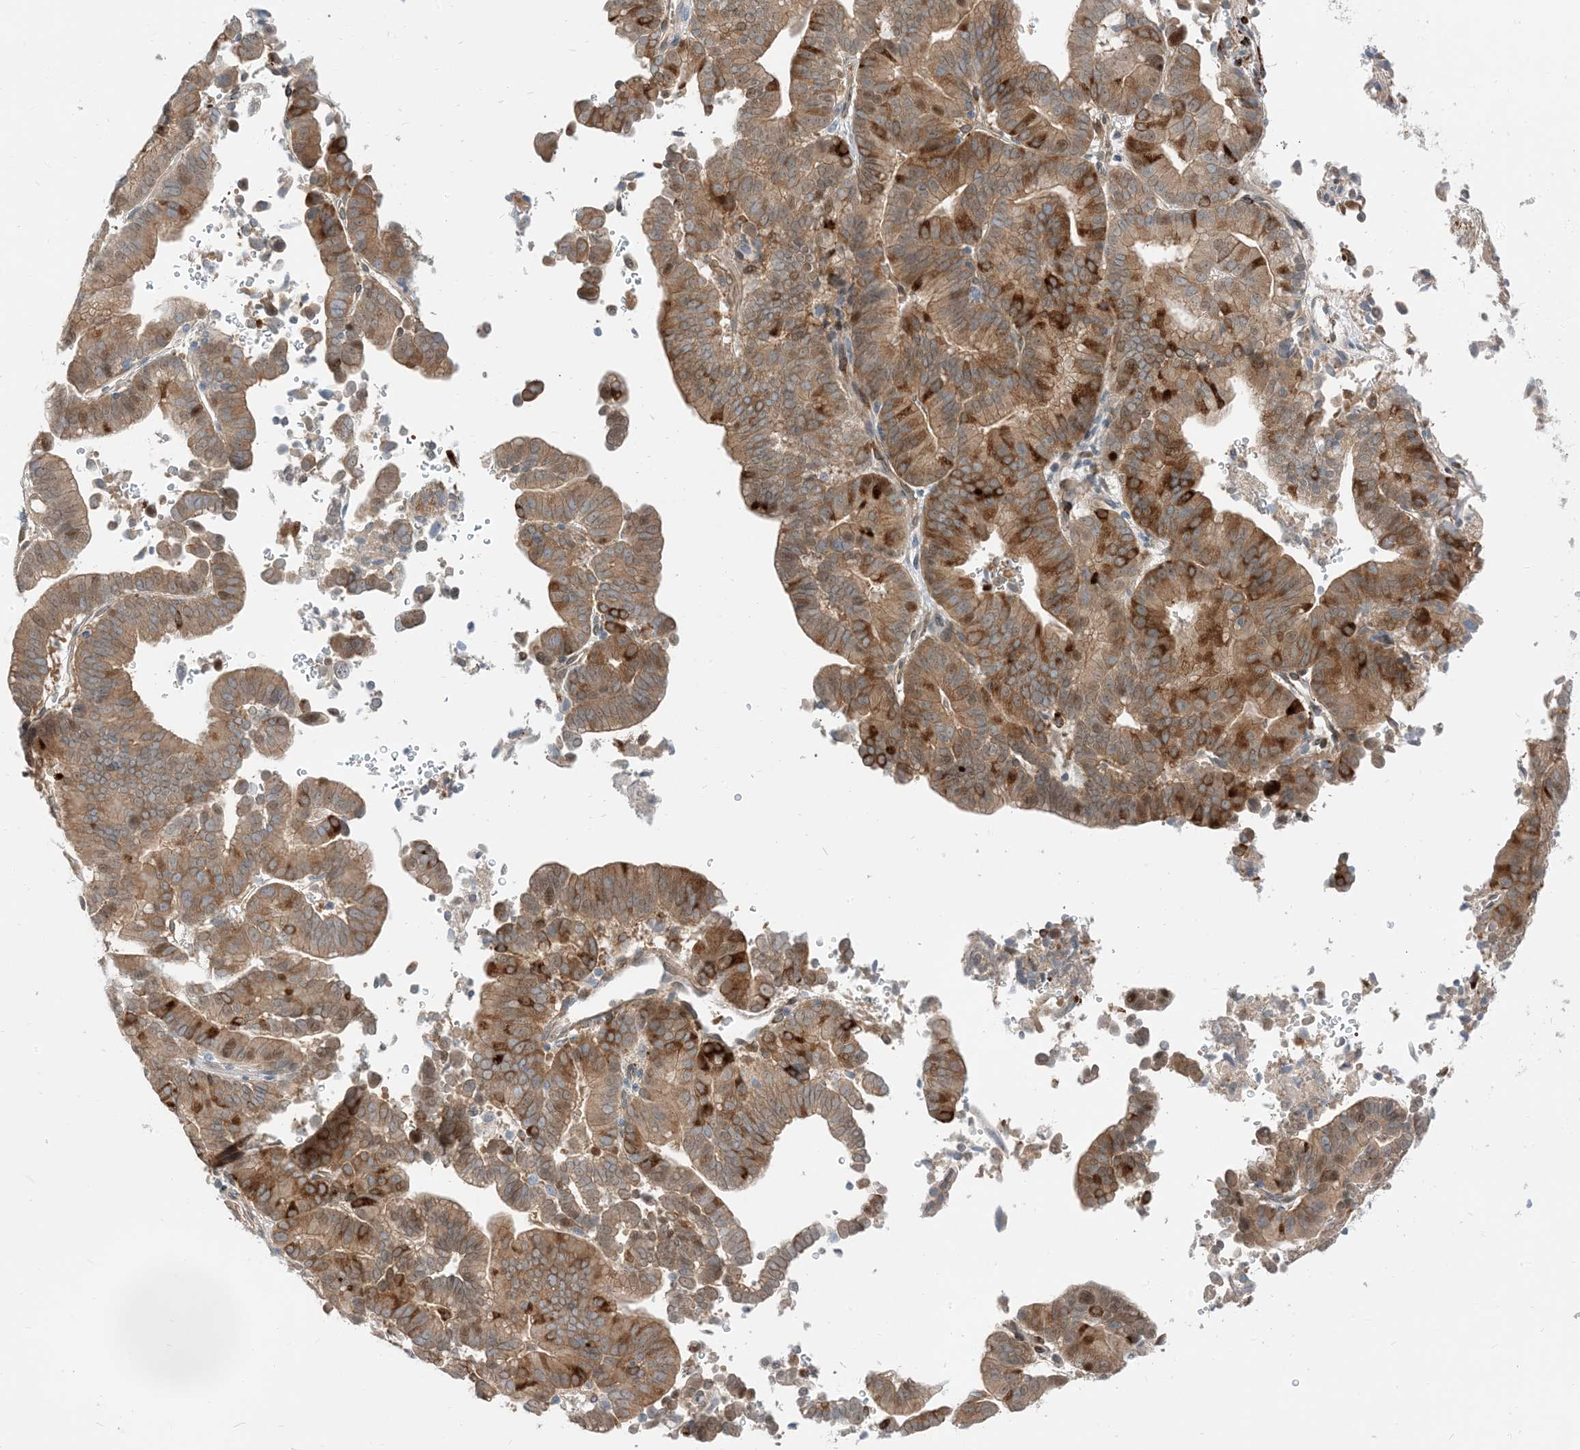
{"staining": {"intensity": "moderate", "quantity": ">75%", "location": "cytoplasmic/membranous"}, "tissue": "liver cancer", "cell_type": "Tumor cells", "image_type": "cancer", "snomed": [{"axis": "morphology", "description": "Cholangiocarcinoma"}, {"axis": "topography", "description": "Liver"}], "caption": "Protein expression analysis of human liver cancer reveals moderate cytoplasmic/membranous positivity in approximately >75% of tumor cells. Immunohistochemistry (ihc) stains the protein in brown and the nuclei are stained blue.", "gene": "RIN1", "patient": {"sex": "female", "age": 75}}